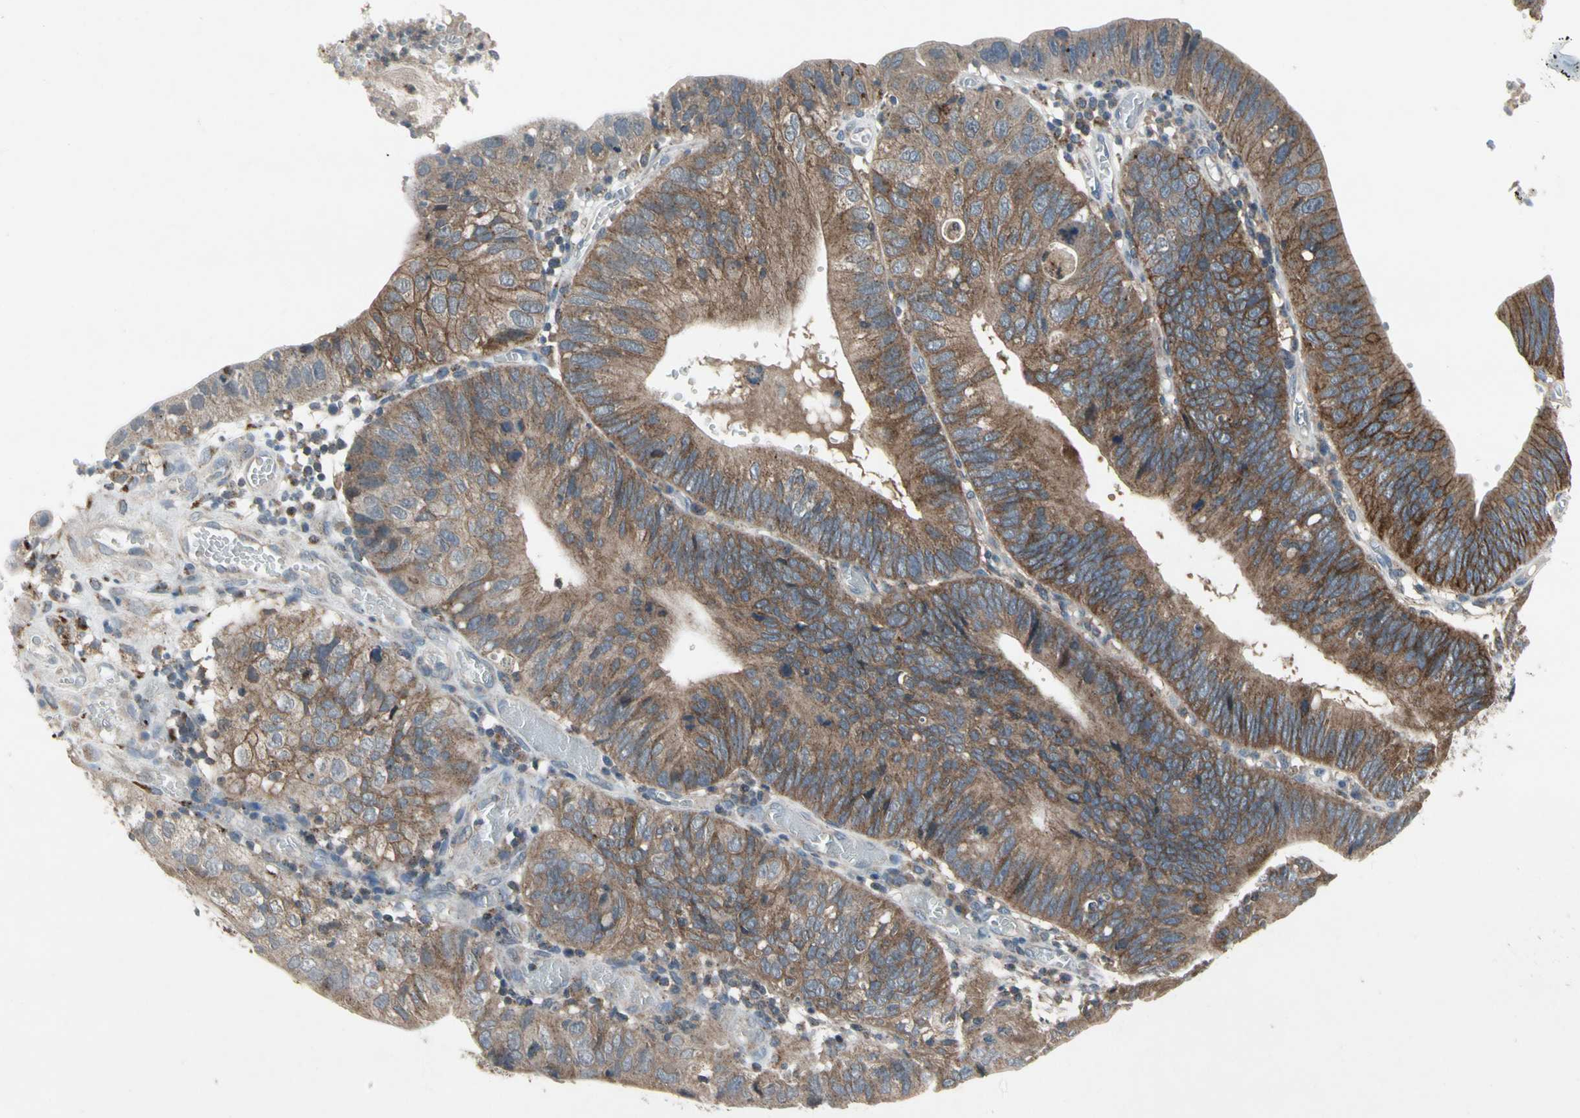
{"staining": {"intensity": "moderate", "quantity": ">75%", "location": "cytoplasmic/membranous"}, "tissue": "stomach cancer", "cell_type": "Tumor cells", "image_type": "cancer", "snomed": [{"axis": "morphology", "description": "Adenocarcinoma, NOS"}, {"axis": "topography", "description": "Stomach"}], "caption": "DAB (3,3'-diaminobenzidine) immunohistochemical staining of human adenocarcinoma (stomach) exhibits moderate cytoplasmic/membranous protein expression in about >75% of tumor cells. Using DAB (3,3'-diaminobenzidine) (brown) and hematoxylin (blue) stains, captured at high magnification using brightfield microscopy.", "gene": "NMI", "patient": {"sex": "male", "age": 59}}